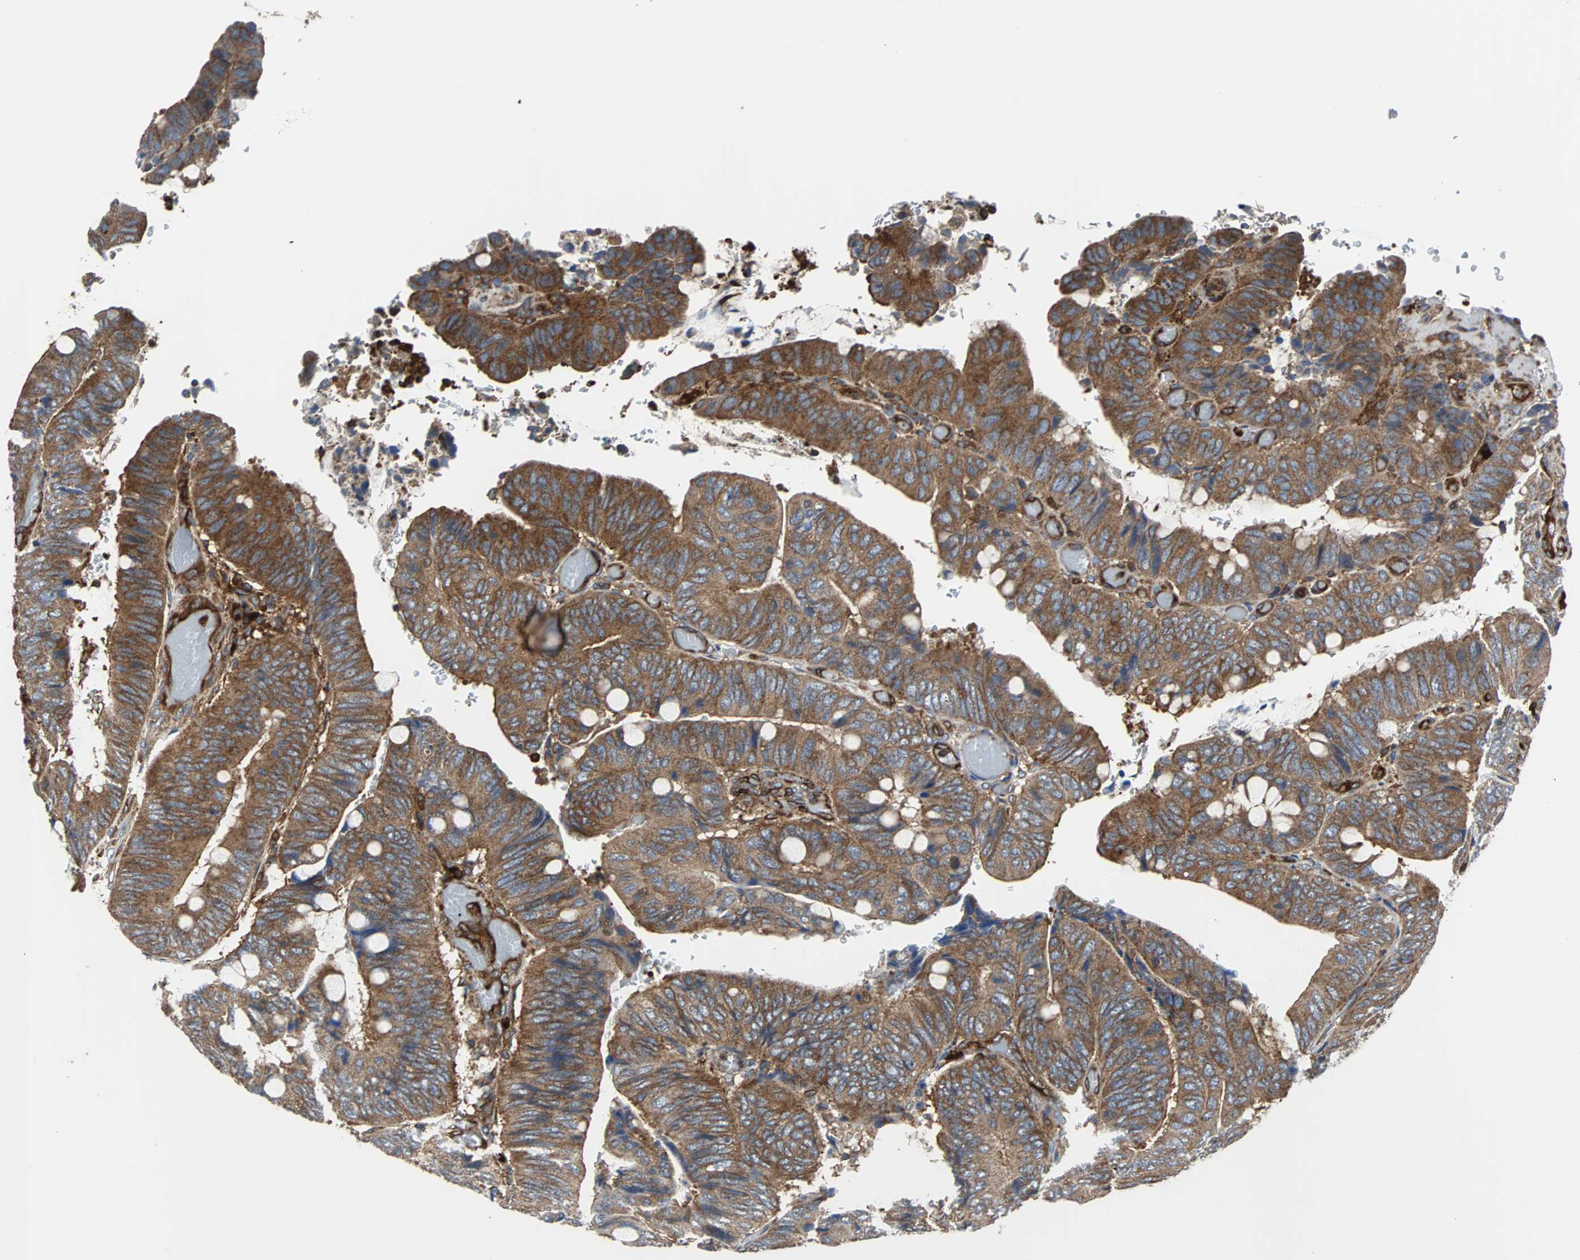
{"staining": {"intensity": "moderate", "quantity": ">75%", "location": "cytoplasmic/membranous"}, "tissue": "colorectal cancer", "cell_type": "Tumor cells", "image_type": "cancer", "snomed": [{"axis": "morphology", "description": "Normal tissue, NOS"}, {"axis": "morphology", "description": "Adenocarcinoma, NOS"}, {"axis": "topography", "description": "Rectum"}, {"axis": "topography", "description": "Peripheral nerve tissue"}], "caption": "IHC photomicrograph of adenocarcinoma (colorectal) stained for a protein (brown), which reveals medium levels of moderate cytoplasmic/membranous expression in about >75% of tumor cells.", "gene": "PLCG2", "patient": {"sex": "male", "age": 92}}